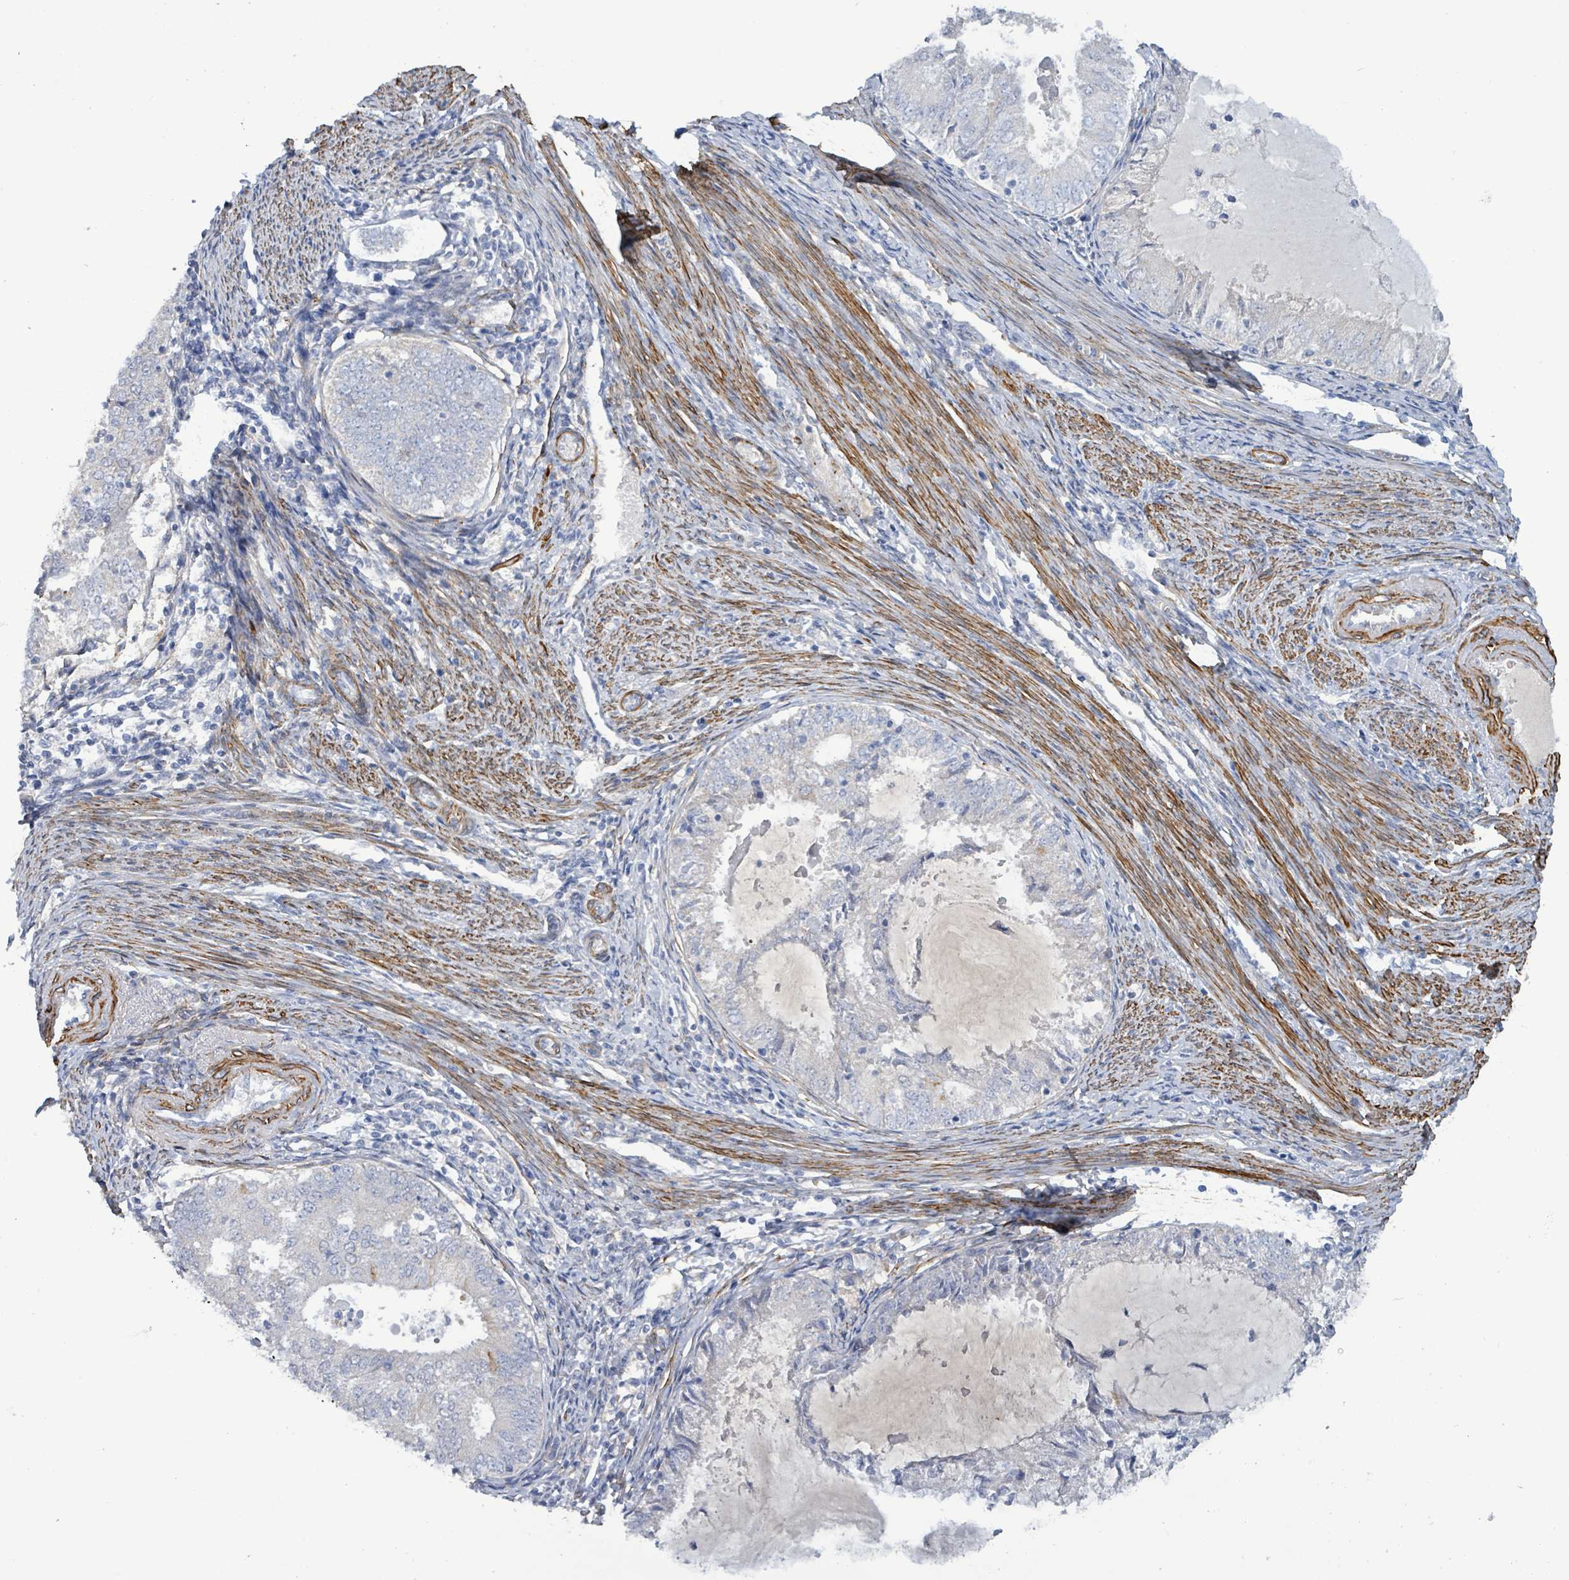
{"staining": {"intensity": "negative", "quantity": "none", "location": "none"}, "tissue": "endometrial cancer", "cell_type": "Tumor cells", "image_type": "cancer", "snomed": [{"axis": "morphology", "description": "Adenocarcinoma, NOS"}, {"axis": "topography", "description": "Endometrium"}], "caption": "Immunohistochemistry (IHC) of endometrial adenocarcinoma reveals no positivity in tumor cells.", "gene": "DMRTC1B", "patient": {"sex": "female", "age": 57}}